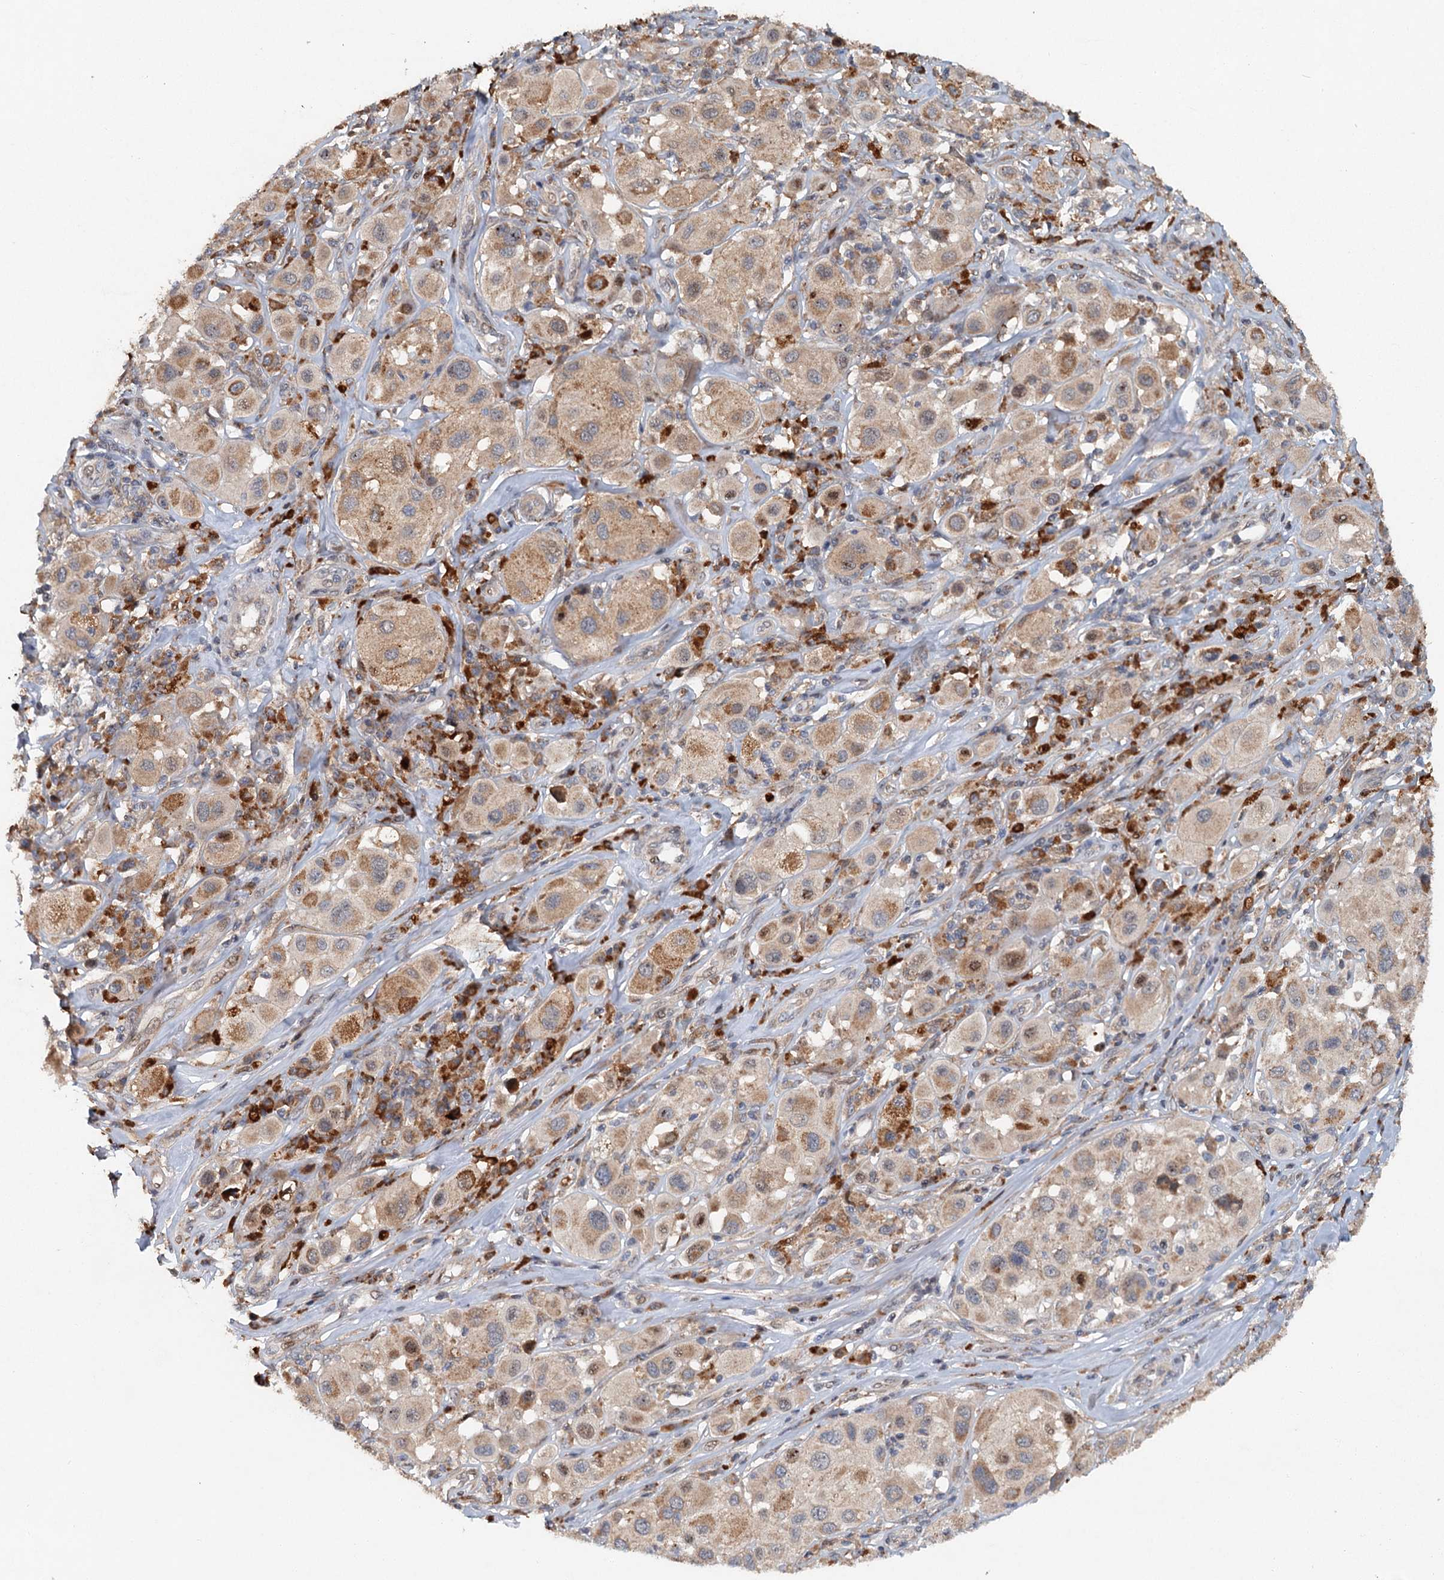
{"staining": {"intensity": "moderate", "quantity": "25%-75%", "location": "cytoplasmic/membranous"}, "tissue": "melanoma", "cell_type": "Tumor cells", "image_type": "cancer", "snomed": [{"axis": "morphology", "description": "Malignant melanoma, Metastatic site"}, {"axis": "topography", "description": "Skin"}], "caption": "This is a histology image of IHC staining of malignant melanoma (metastatic site), which shows moderate positivity in the cytoplasmic/membranous of tumor cells.", "gene": "SRPX2", "patient": {"sex": "male", "age": 41}}